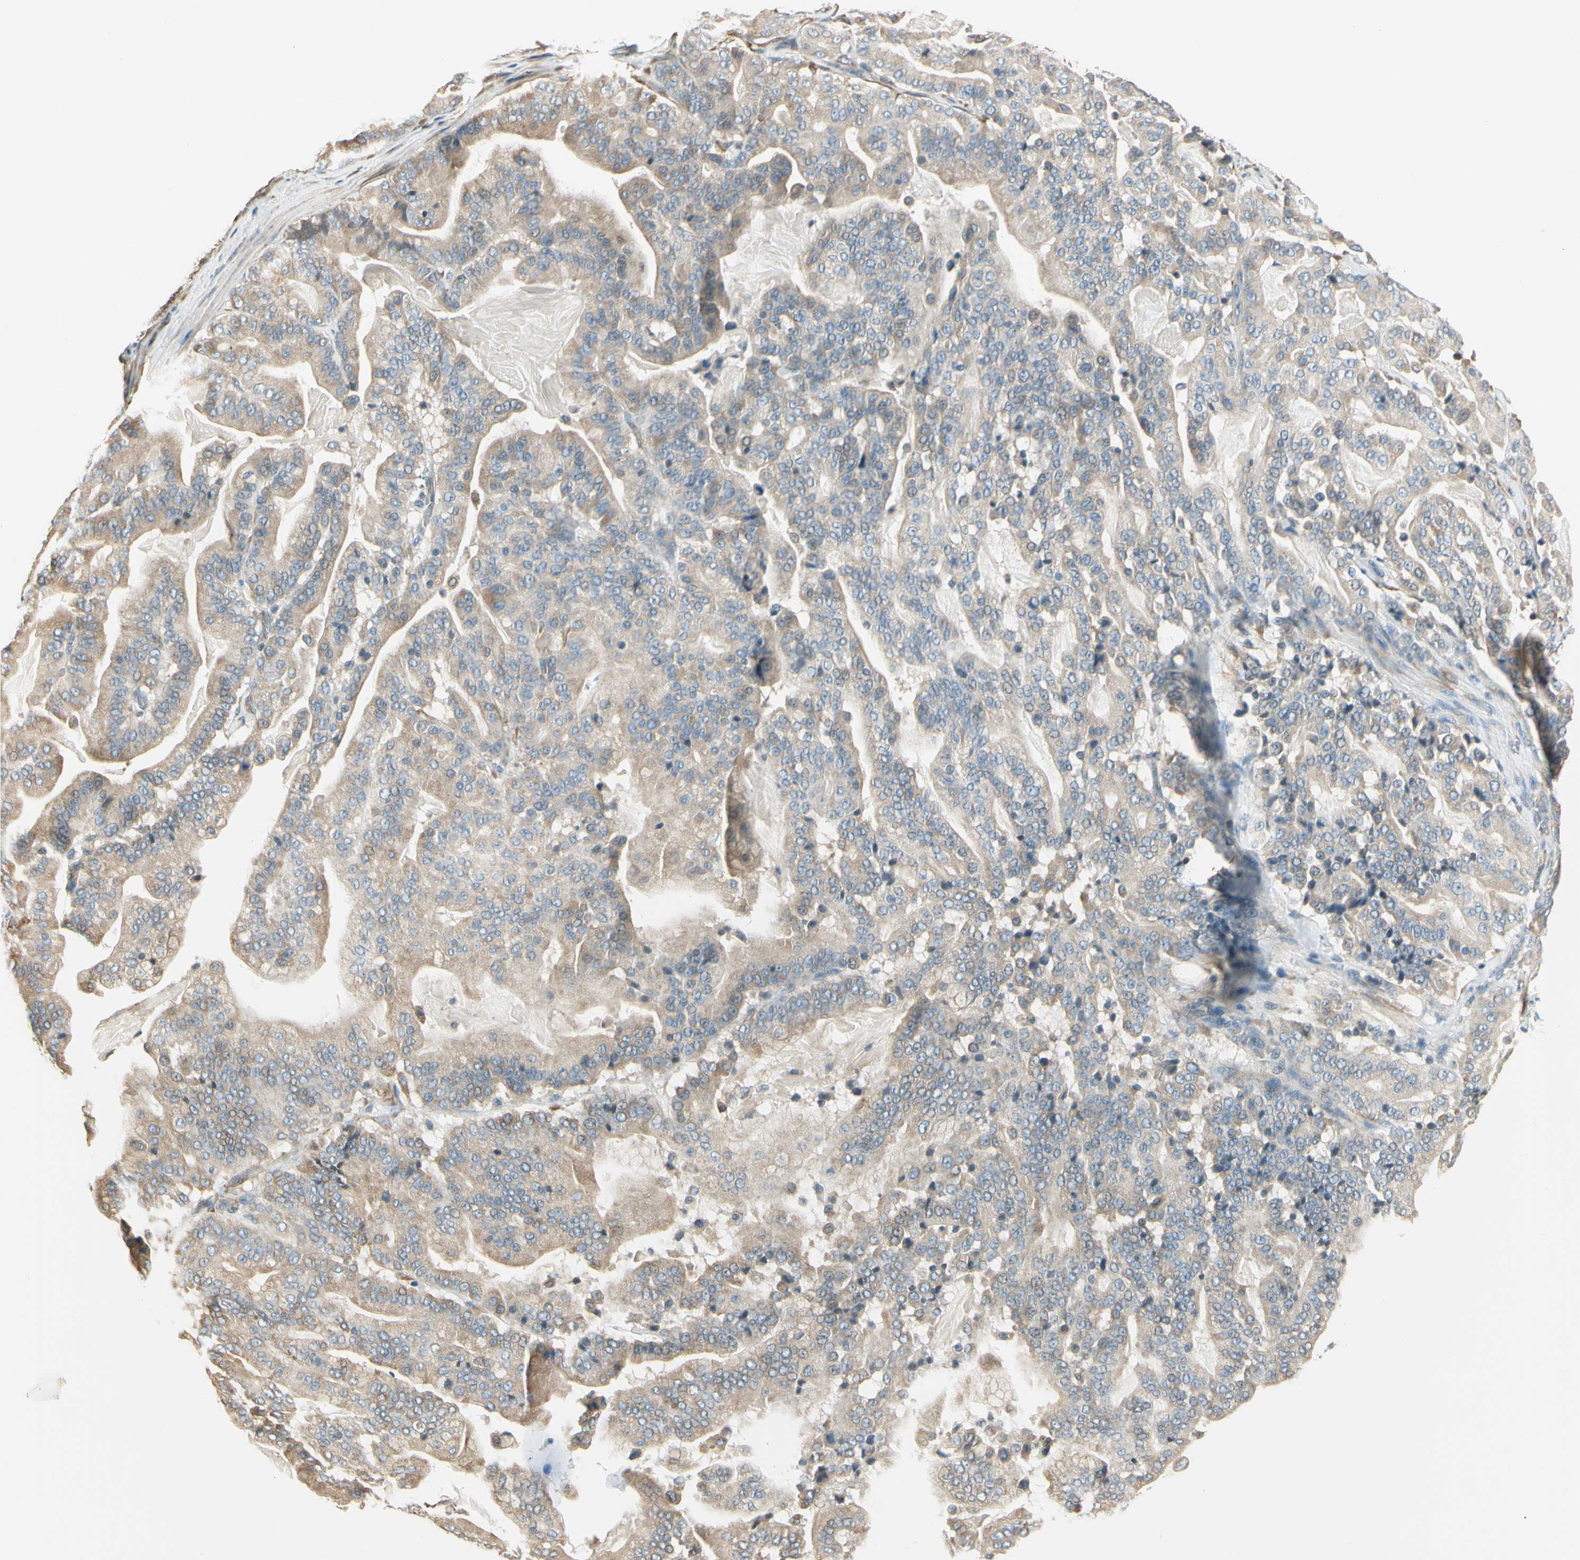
{"staining": {"intensity": "weak", "quantity": "25%-75%", "location": "cytoplasmic/membranous"}, "tissue": "pancreatic cancer", "cell_type": "Tumor cells", "image_type": "cancer", "snomed": [{"axis": "morphology", "description": "Adenocarcinoma, NOS"}, {"axis": "topography", "description": "Pancreas"}], "caption": "Immunohistochemistry (IHC) of human pancreatic cancer exhibits low levels of weak cytoplasmic/membranous expression in approximately 25%-75% of tumor cells.", "gene": "IGDCC4", "patient": {"sex": "male", "age": 63}}